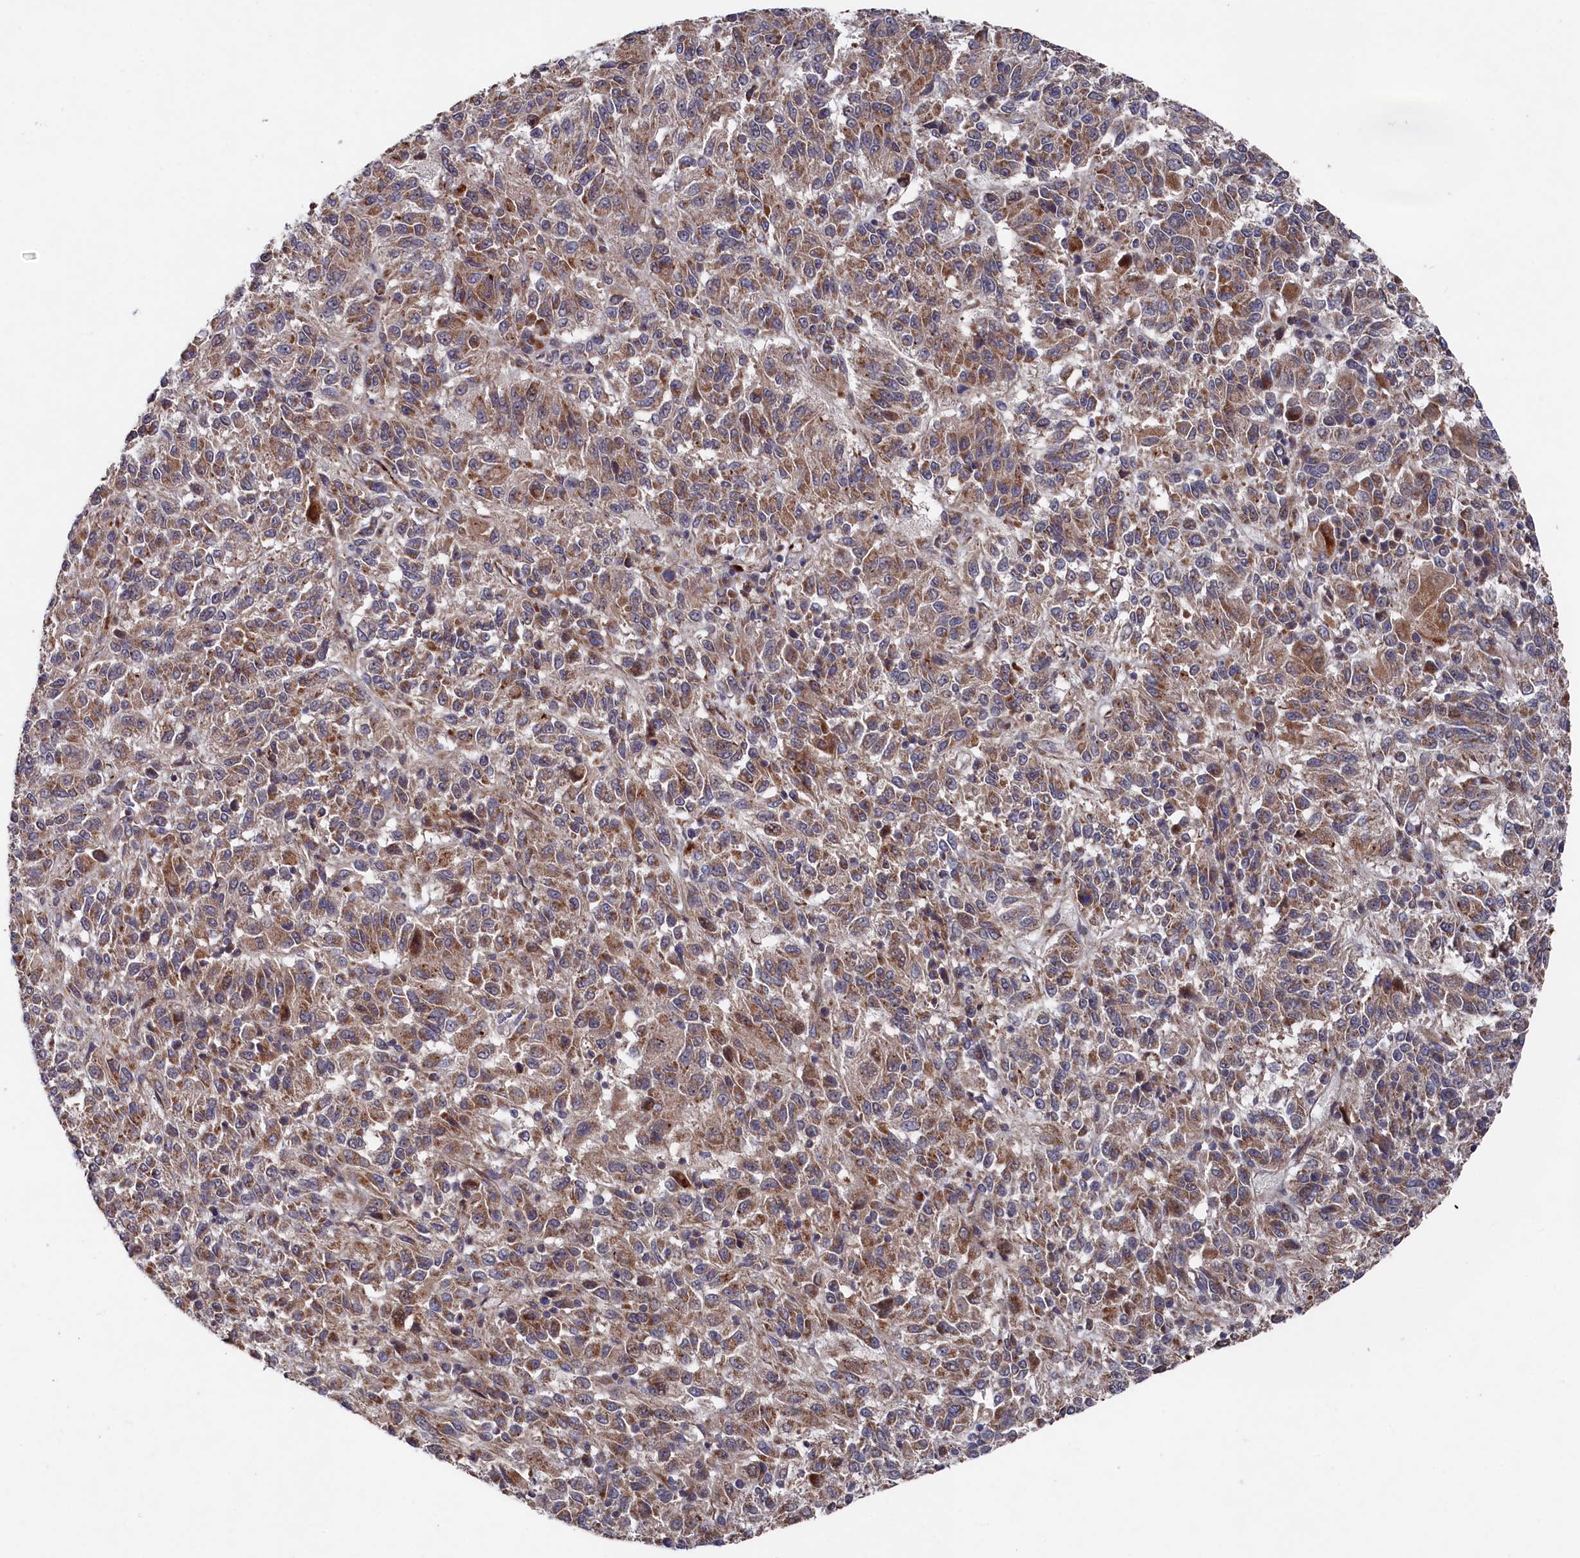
{"staining": {"intensity": "moderate", "quantity": ">75%", "location": "cytoplasmic/membranous"}, "tissue": "melanoma", "cell_type": "Tumor cells", "image_type": "cancer", "snomed": [{"axis": "morphology", "description": "Malignant melanoma, Metastatic site"}, {"axis": "topography", "description": "Lung"}], "caption": "The image demonstrates staining of melanoma, revealing moderate cytoplasmic/membranous protein staining (brown color) within tumor cells.", "gene": "SUPV3L1", "patient": {"sex": "male", "age": 64}}